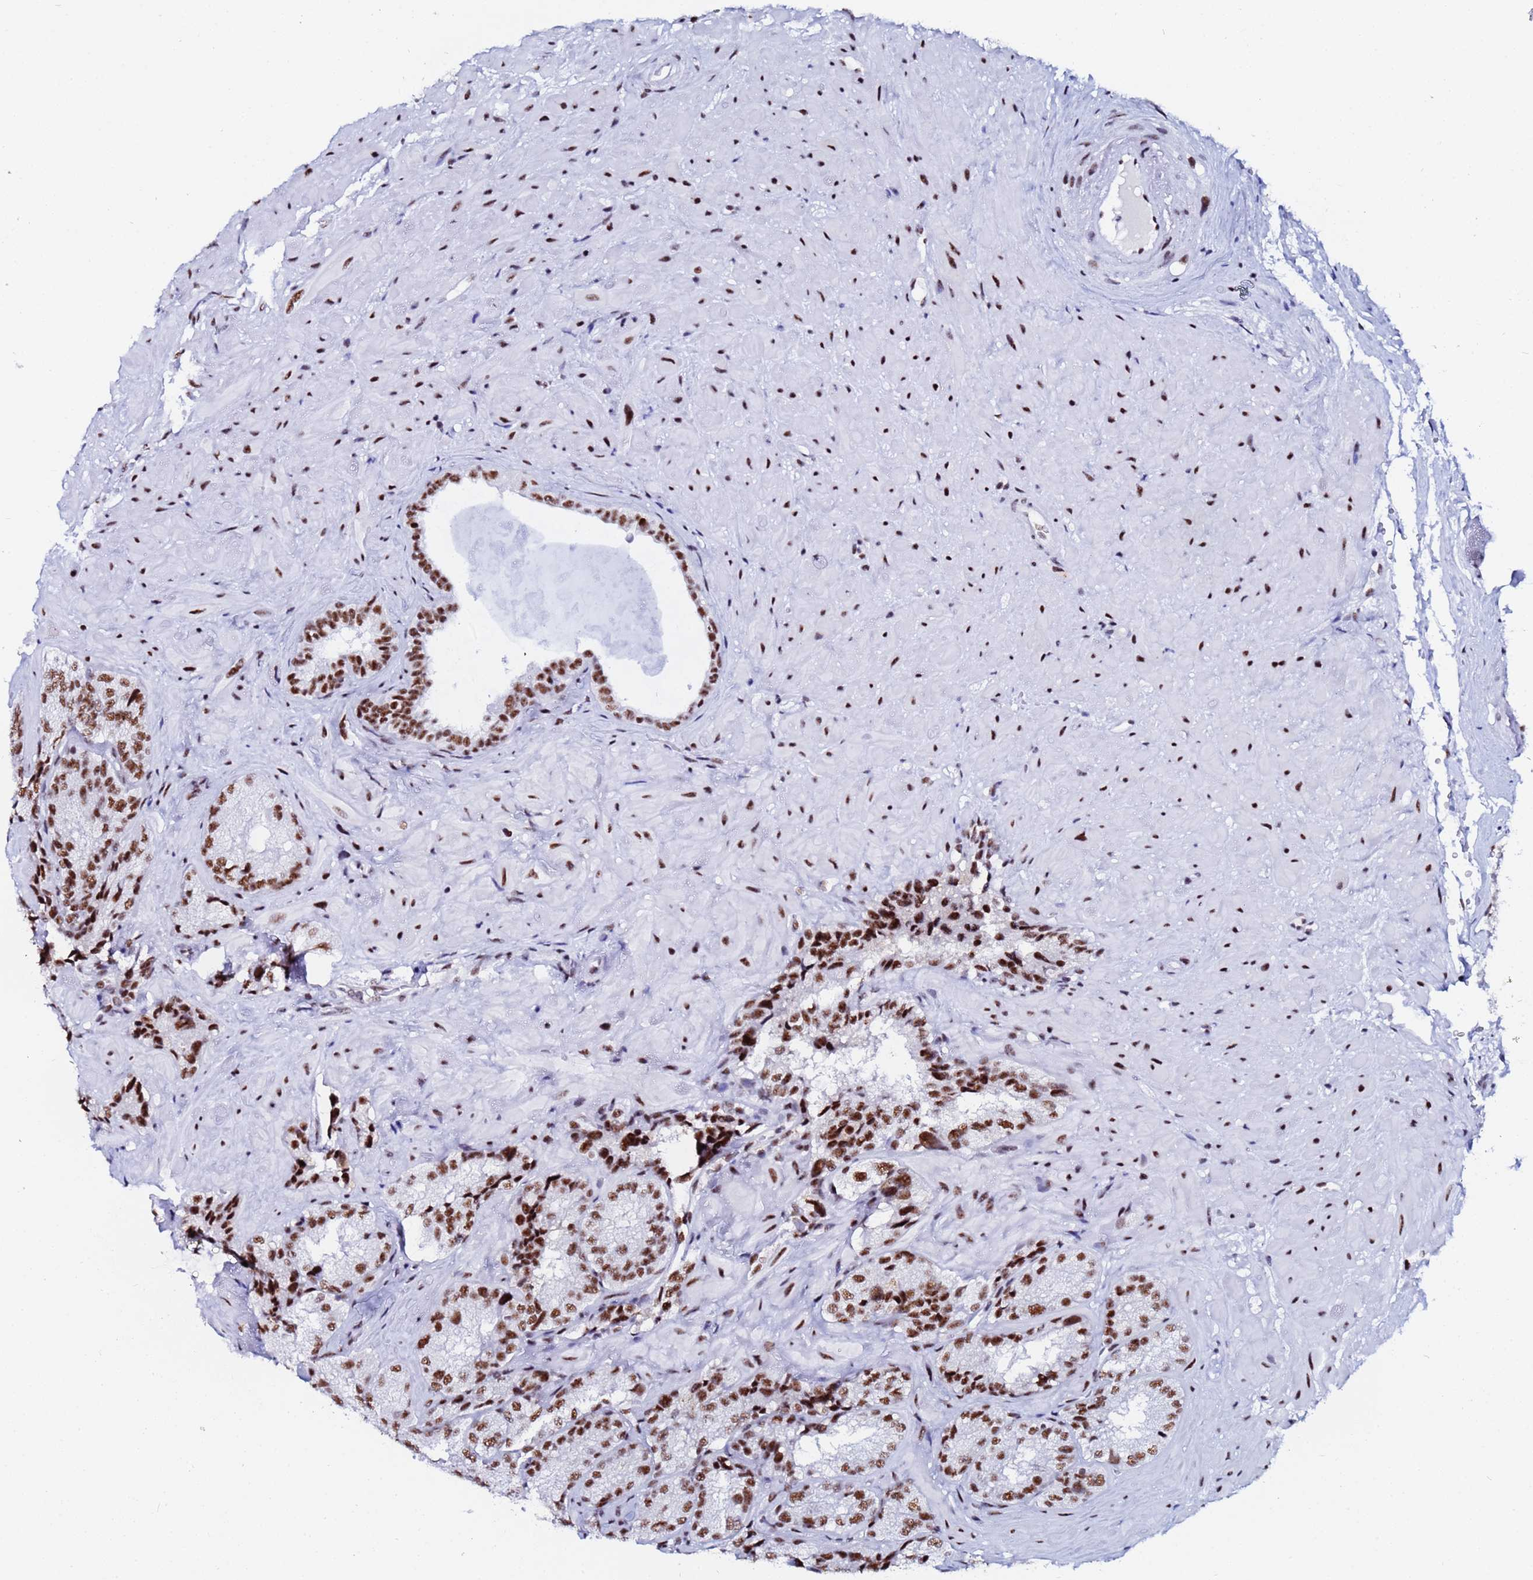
{"staining": {"intensity": "moderate", "quantity": ">75%", "location": "nuclear"}, "tissue": "seminal vesicle", "cell_type": "Glandular cells", "image_type": "normal", "snomed": [{"axis": "morphology", "description": "Normal tissue, NOS"}, {"axis": "topography", "description": "Seminal veicle"}], "caption": "This photomicrograph demonstrates immunohistochemistry staining of unremarkable human seminal vesicle, with medium moderate nuclear staining in approximately >75% of glandular cells.", "gene": "SNRPA1", "patient": {"sex": "male", "age": 58}}